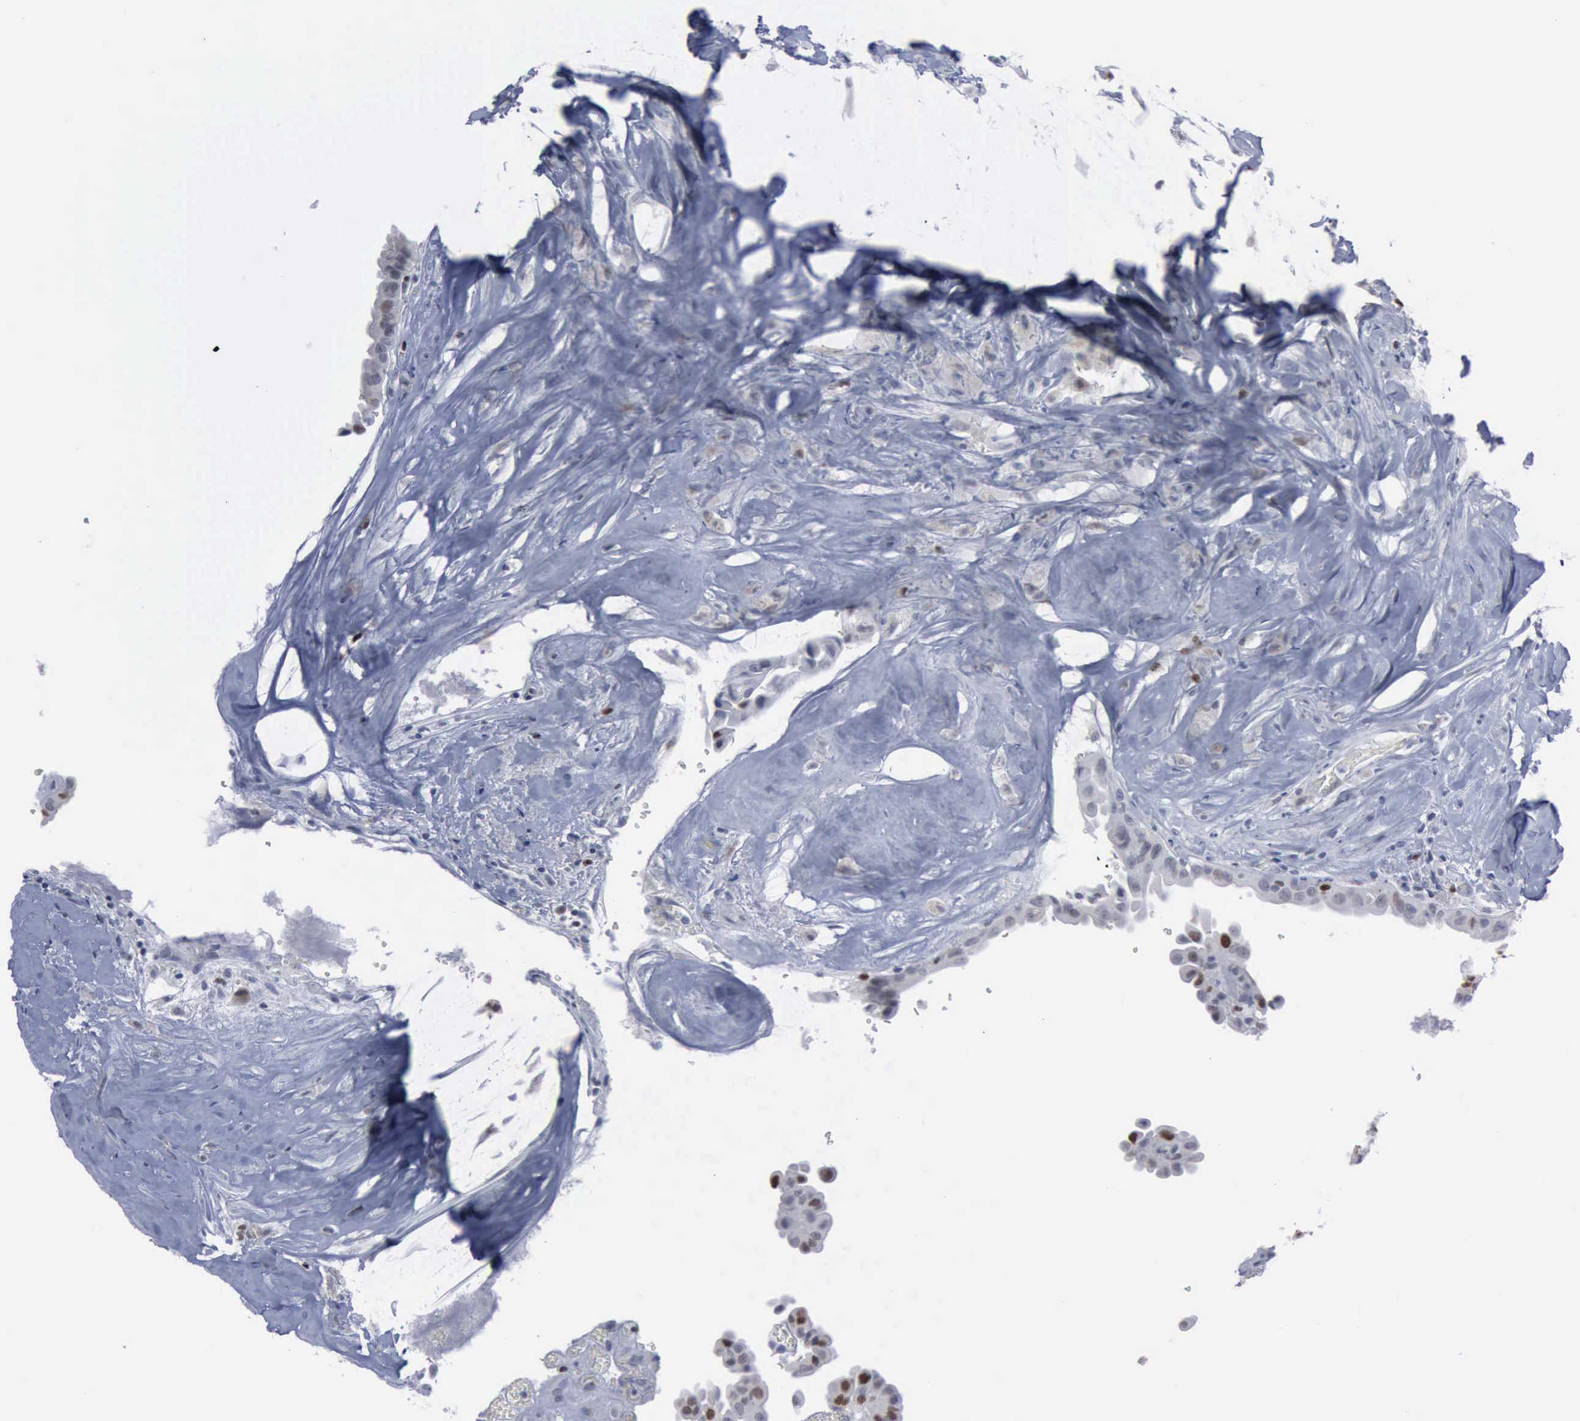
{"staining": {"intensity": "strong", "quantity": "<25%", "location": "nuclear"}, "tissue": "thyroid cancer", "cell_type": "Tumor cells", "image_type": "cancer", "snomed": [{"axis": "morphology", "description": "Papillary adenocarcinoma, NOS"}, {"axis": "topography", "description": "Thyroid gland"}], "caption": "This image exhibits IHC staining of thyroid cancer (papillary adenocarcinoma), with medium strong nuclear expression in about <25% of tumor cells.", "gene": "MCM5", "patient": {"sex": "male", "age": 87}}